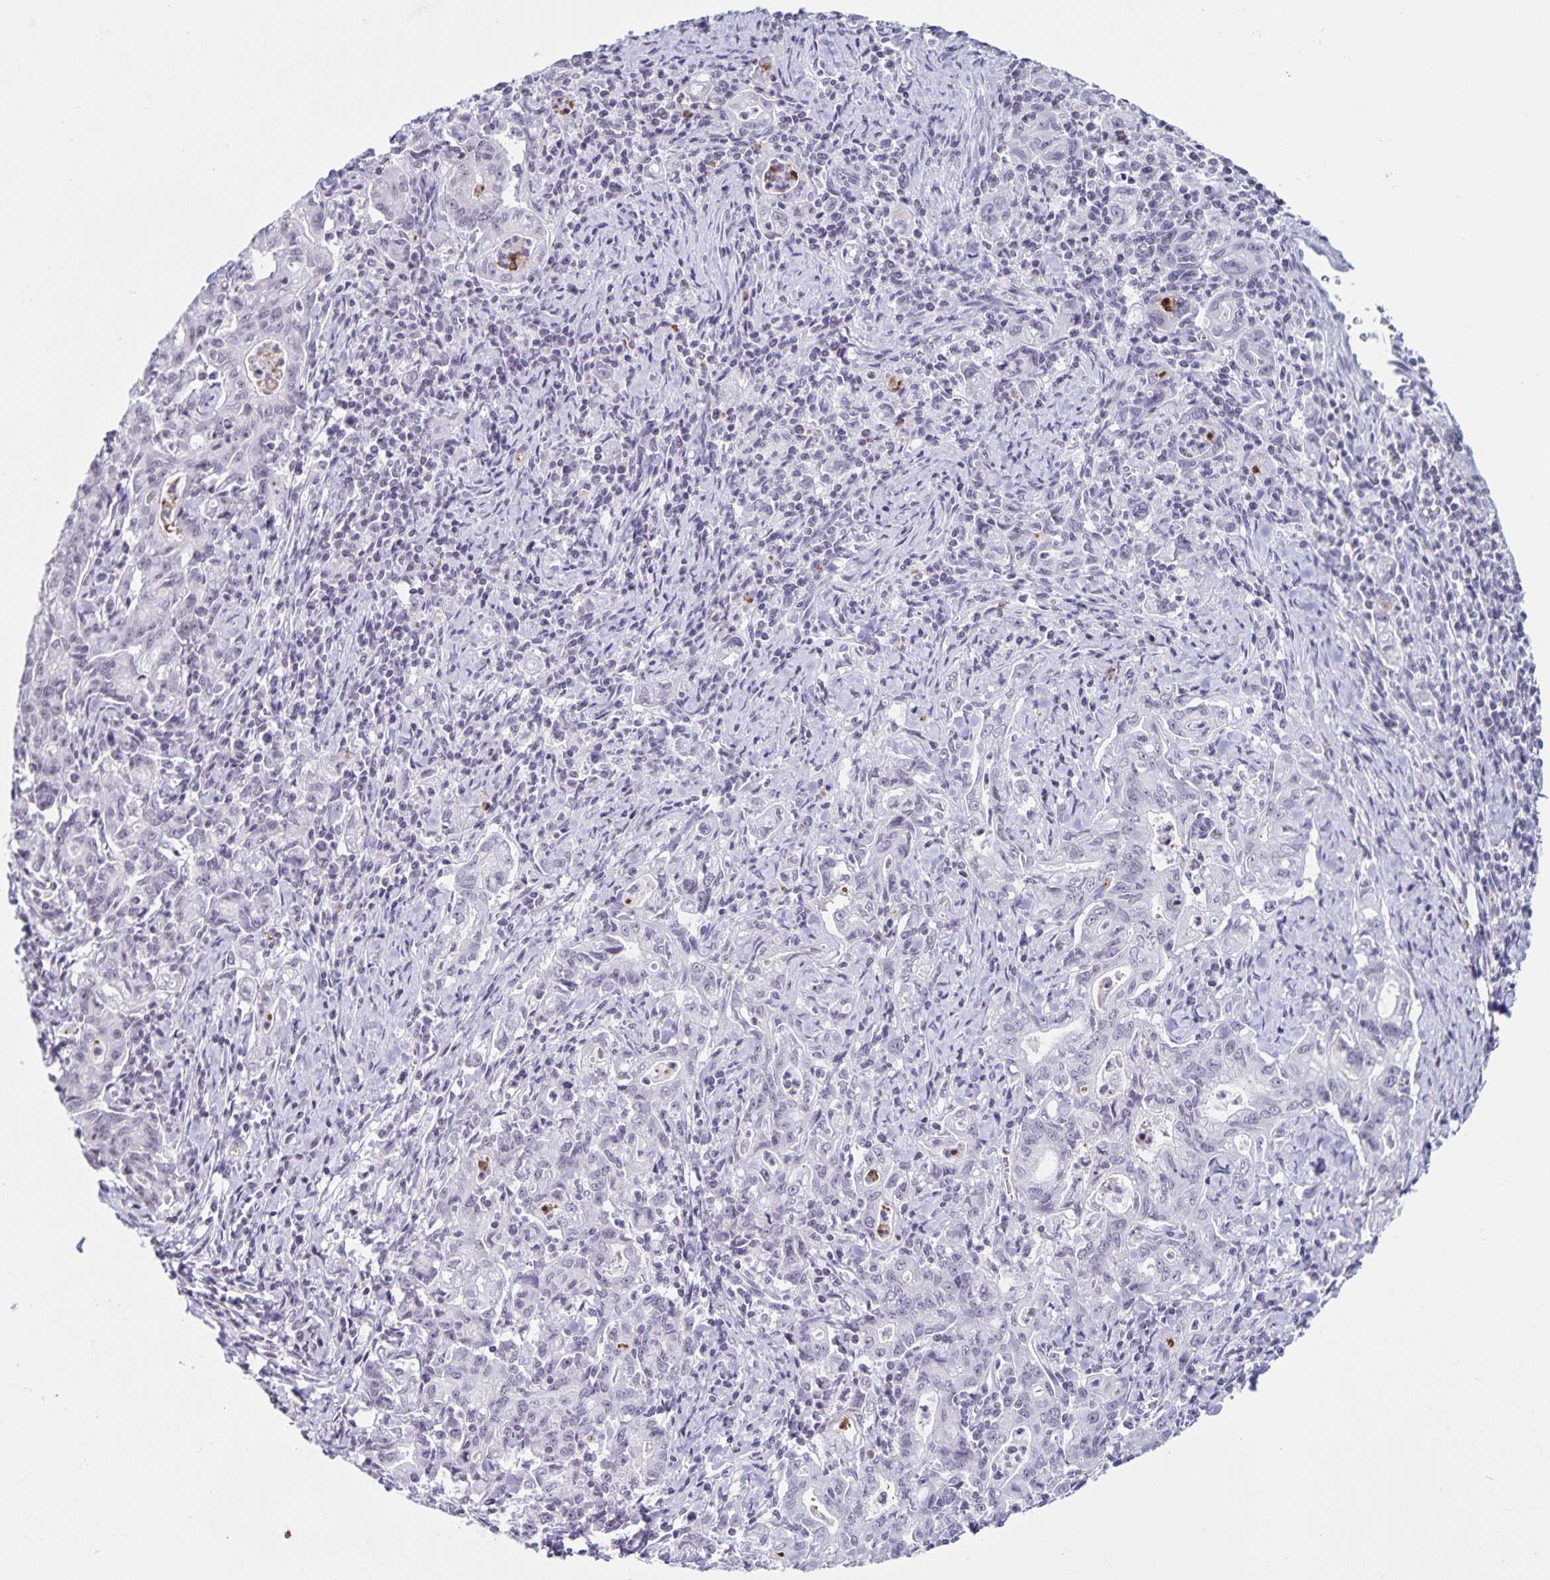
{"staining": {"intensity": "negative", "quantity": "none", "location": "none"}, "tissue": "stomach cancer", "cell_type": "Tumor cells", "image_type": "cancer", "snomed": [{"axis": "morphology", "description": "Adenocarcinoma, NOS"}, {"axis": "topography", "description": "Stomach, upper"}], "caption": "This is an IHC photomicrograph of human stomach cancer (adenocarcinoma). There is no expression in tumor cells.", "gene": "LCE6A", "patient": {"sex": "female", "age": 79}}